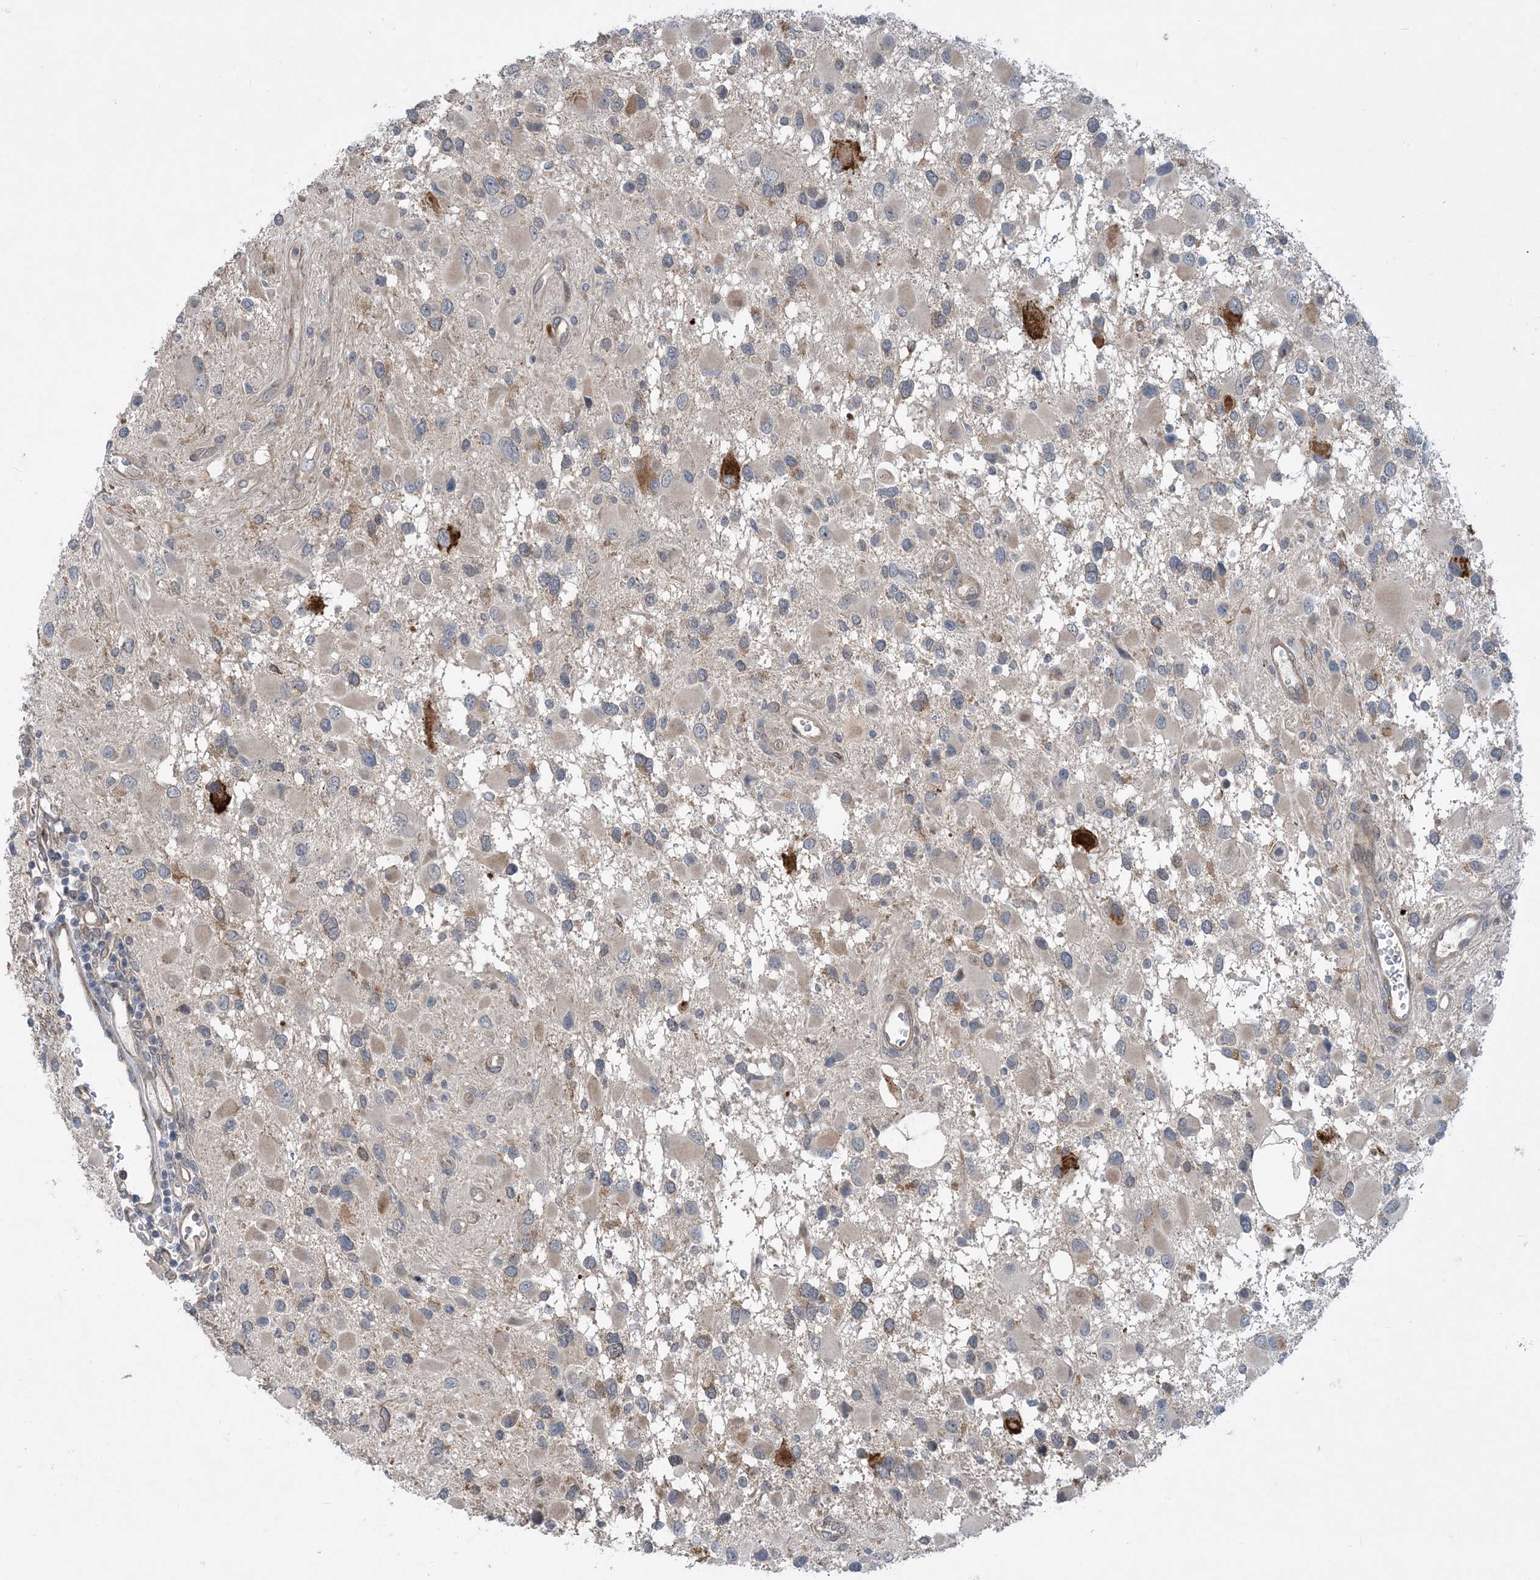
{"staining": {"intensity": "strong", "quantity": "<25%", "location": "cytoplasmic/membranous"}, "tissue": "glioma", "cell_type": "Tumor cells", "image_type": "cancer", "snomed": [{"axis": "morphology", "description": "Glioma, malignant, High grade"}, {"axis": "topography", "description": "Brain"}], "caption": "Protein expression analysis of human glioma reveals strong cytoplasmic/membranous staining in about <25% of tumor cells. Using DAB (brown) and hematoxylin (blue) stains, captured at high magnification using brightfield microscopy.", "gene": "PHOSPHO2", "patient": {"sex": "male", "age": 53}}